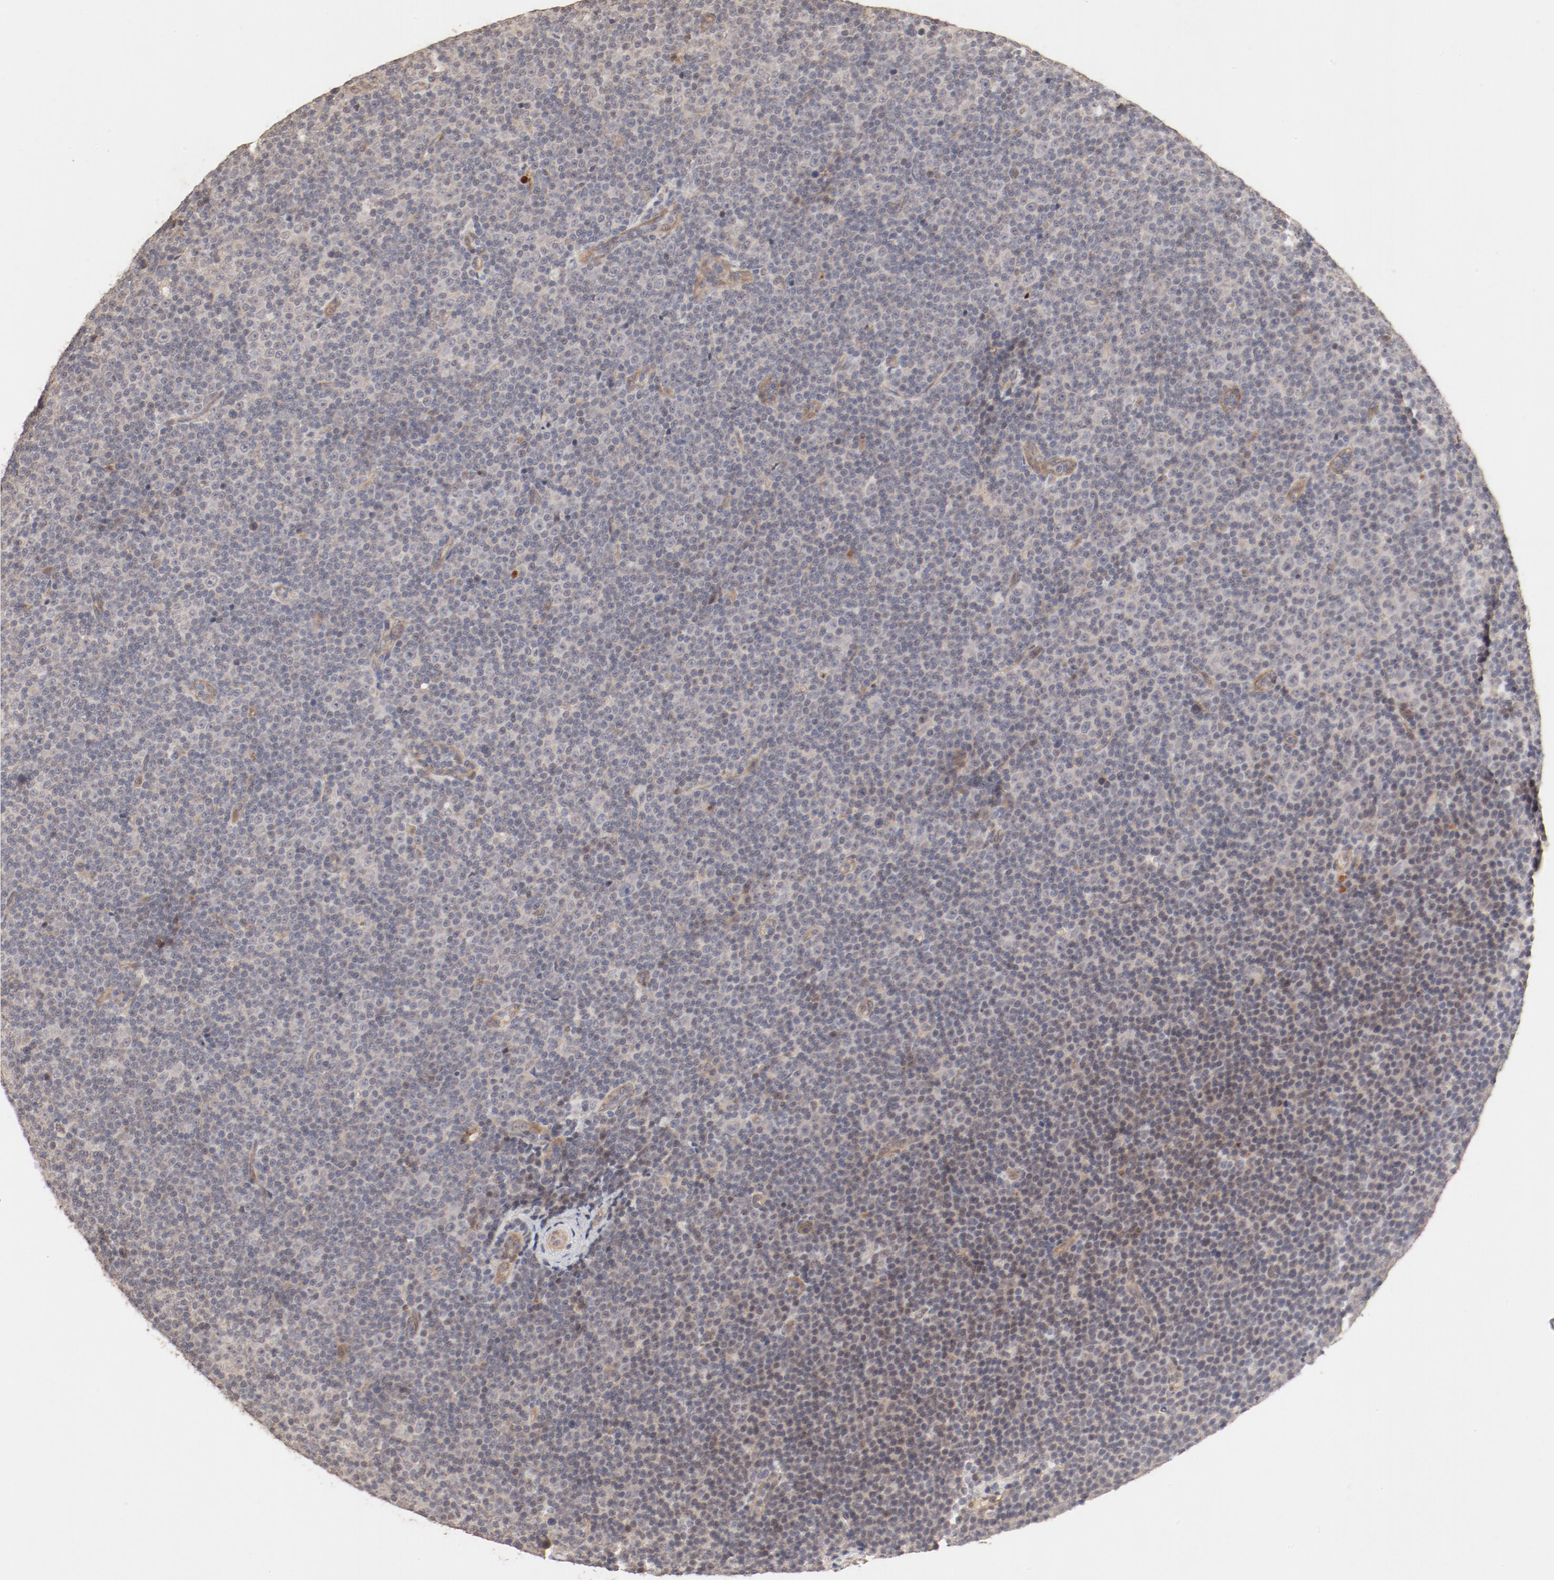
{"staining": {"intensity": "weak", "quantity": ">75%", "location": "cytoplasmic/membranous,nuclear"}, "tissue": "lymphoma", "cell_type": "Tumor cells", "image_type": "cancer", "snomed": [{"axis": "morphology", "description": "Malignant lymphoma, non-Hodgkin's type, Low grade"}, {"axis": "topography", "description": "Lymph node"}], "caption": "A brown stain highlights weak cytoplasmic/membranous and nuclear positivity of a protein in human malignant lymphoma, non-Hodgkin's type (low-grade) tumor cells. Nuclei are stained in blue.", "gene": "IL3RA", "patient": {"sex": "female", "age": 67}}